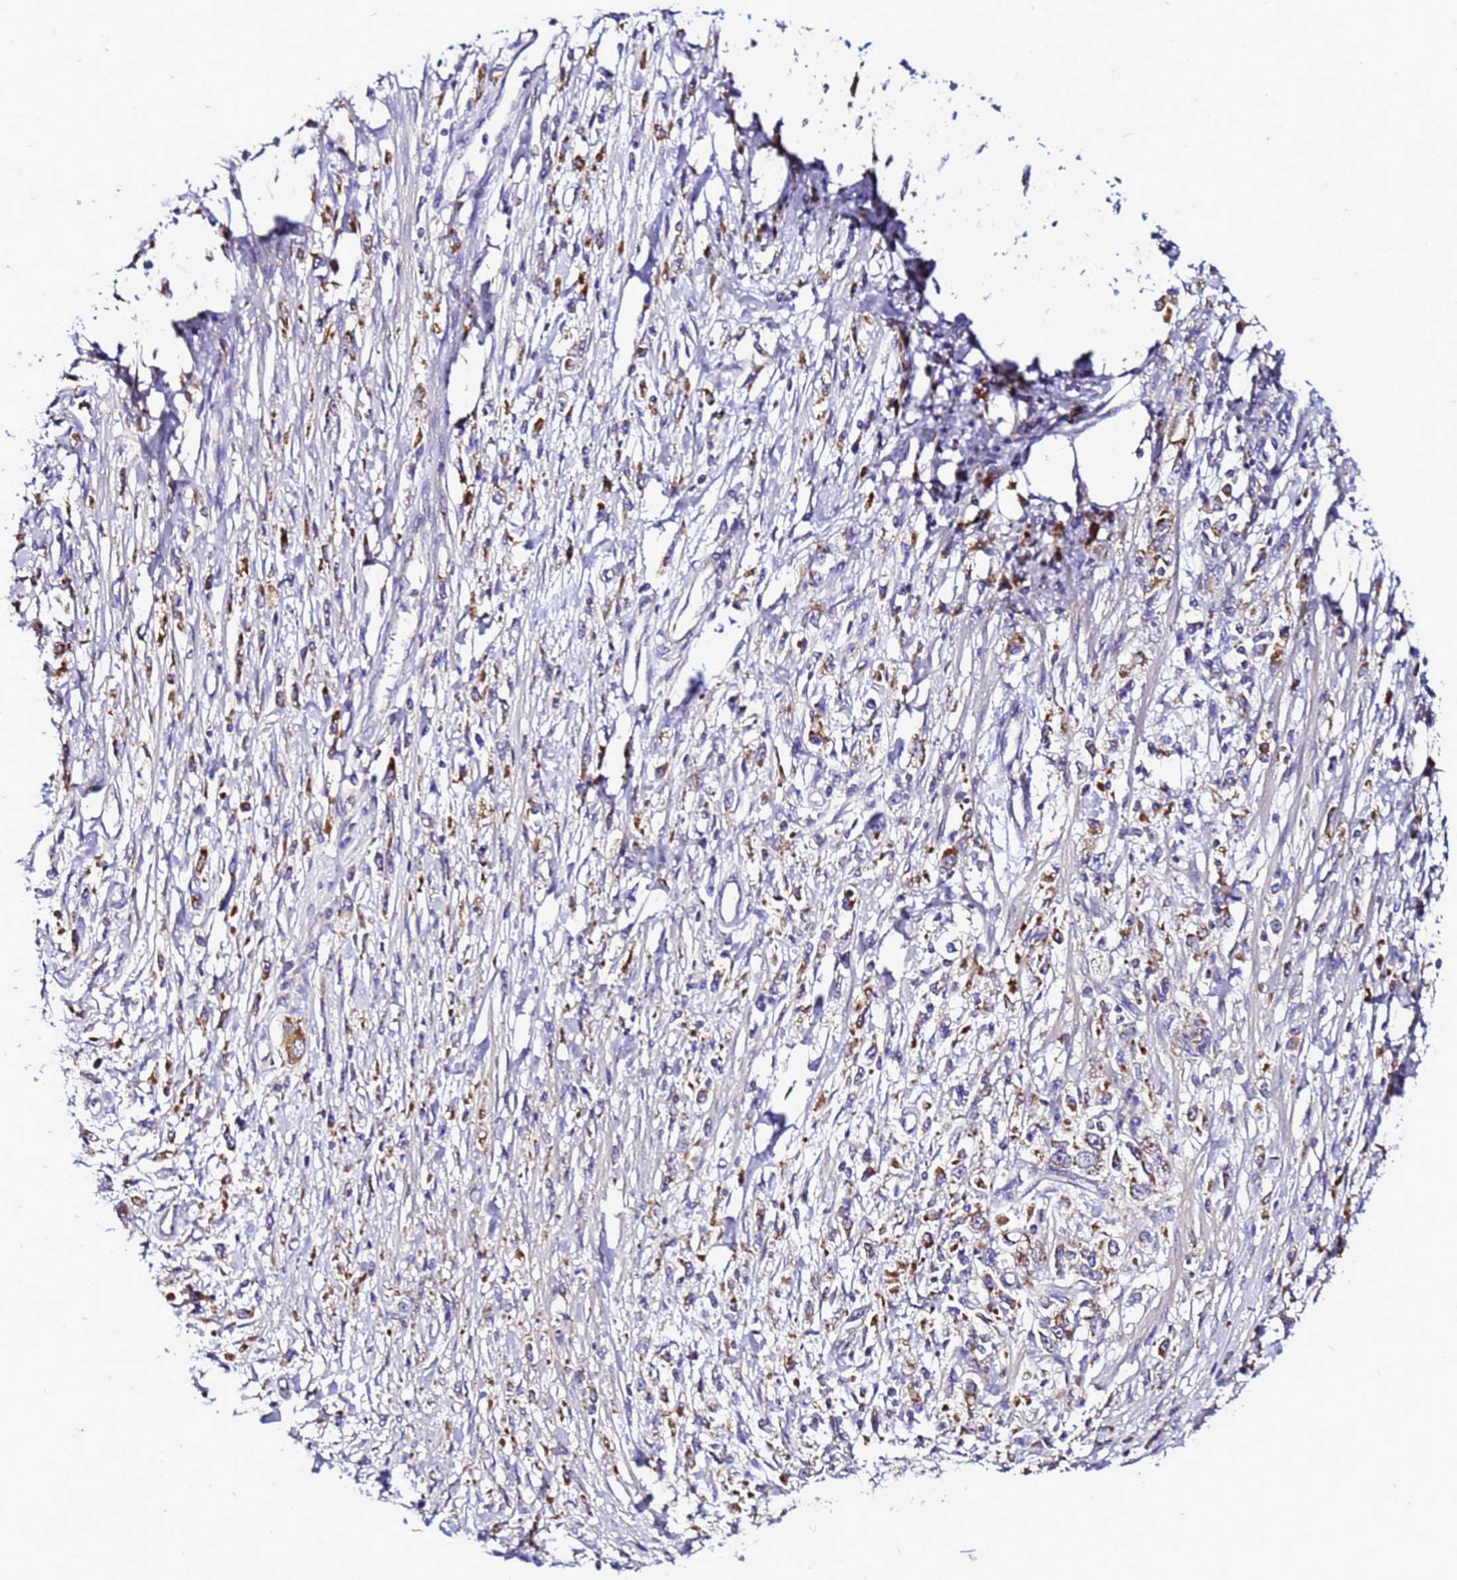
{"staining": {"intensity": "moderate", "quantity": ">75%", "location": "cytoplasmic/membranous"}, "tissue": "stomach cancer", "cell_type": "Tumor cells", "image_type": "cancer", "snomed": [{"axis": "morphology", "description": "Adenocarcinoma, NOS"}, {"axis": "topography", "description": "Stomach"}], "caption": "IHC staining of stomach adenocarcinoma, which displays medium levels of moderate cytoplasmic/membranous positivity in approximately >75% of tumor cells indicating moderate cytoplasmic/membranous protein staining. The staining was performed using DAB (brown) for protein detection and nuclei were counterstained in hematoxylin (blue).", "gene": "HIGD2A", "patient": {"sex": "female", "age": 59}}